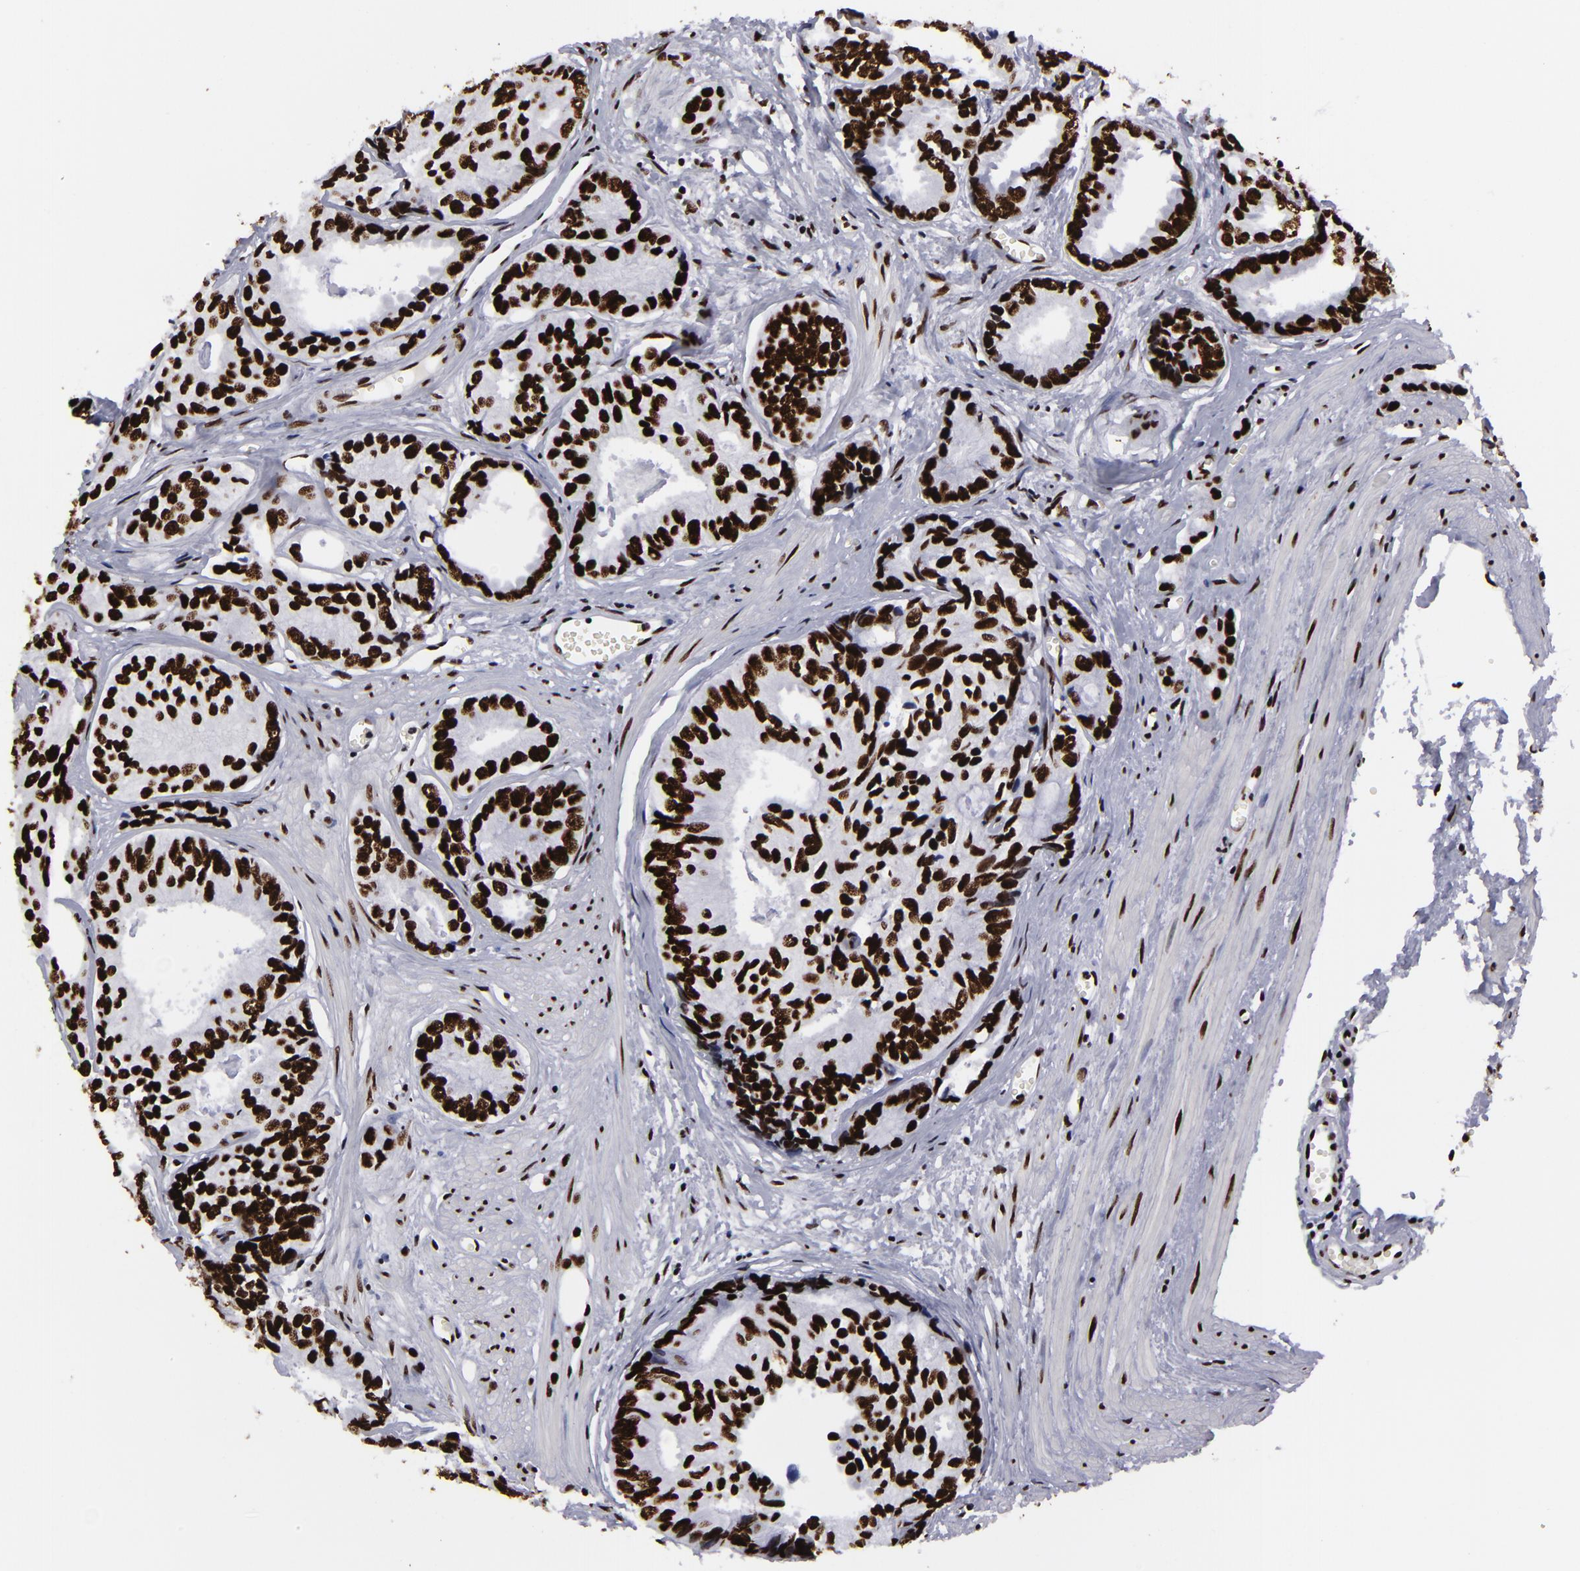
{"staining": {"intensity": "strong", "quantity": ">75%", "location": "nuclear"}, "tissue": "prostate cancer", "cell_type": "Tumor cells", "image_type": "cancer", "snomed": [{"axis": "morphology", "description": "Adenocarcinoma, High grade"}, {"axis": "topography", "description": "Prostate"}], "caption": "DAB (3,3'-diaminobenzidine) immunohistochemical staining of human prostate high-grade adenocarcinoma displays strong nuclear protein staining in approximately >75% of tumor cells.", "gene": "SAFB", "patient": {"sex": "male", "age": 56}}